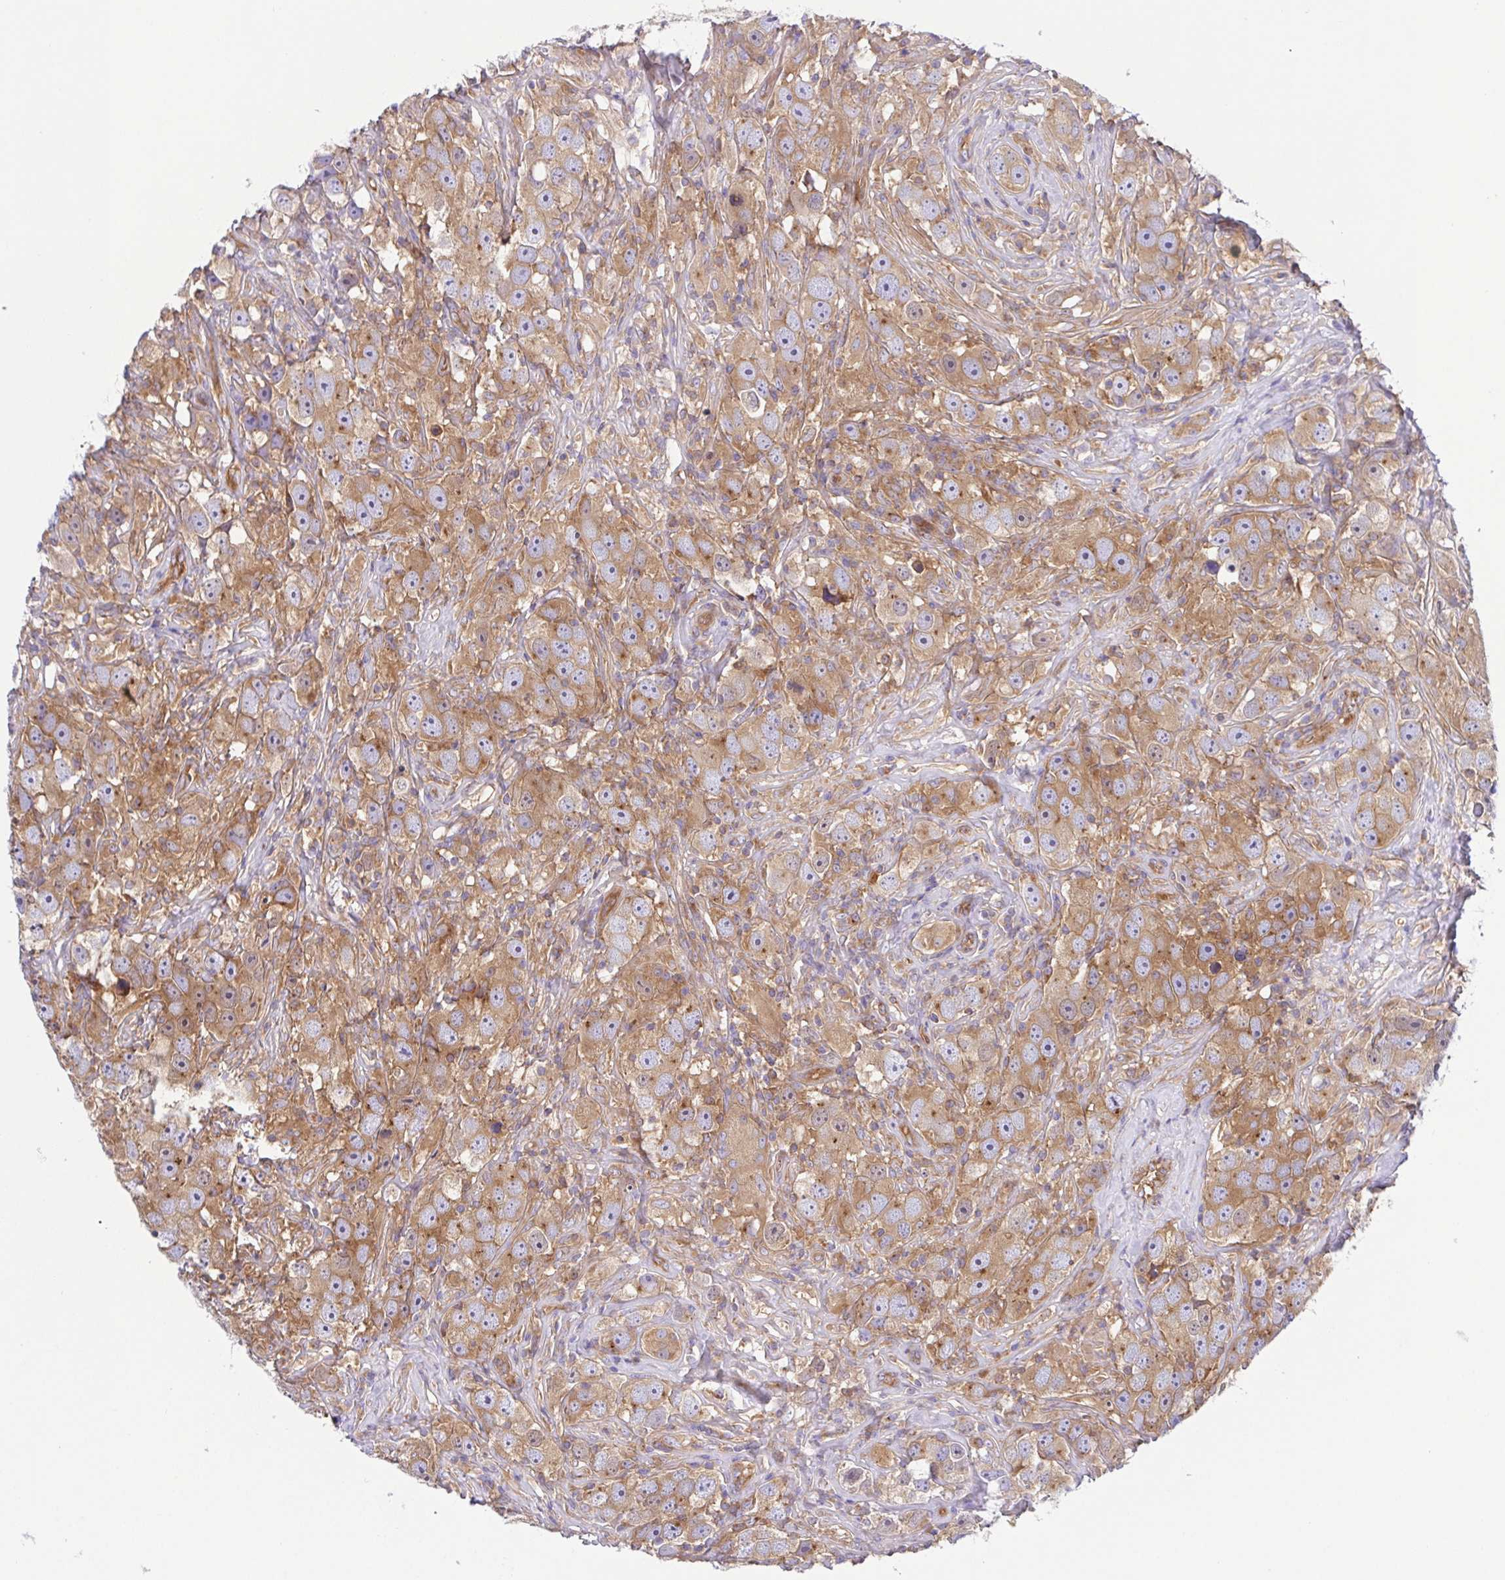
{"staining": {"intensity": "moderate", "quantity": "25%-75%", "location": "cytoplasmic/membranous"}, "tissue": "testis cancer", "cell_type": "Tumor cells", "image_type": "cancer", "snomed": [{"axis": "morphology", "description": "Seminoma, NOS"}, {"axis": "topography", "description": "Testis"}], "caption": "Testis cancer (seminoma) tissue reveals moderate cytoplasmic/membranous positivity in about 25%-75% of tumor cells", "gene": "KIF5B", "patient": {"sex": "male", "age": 49}}